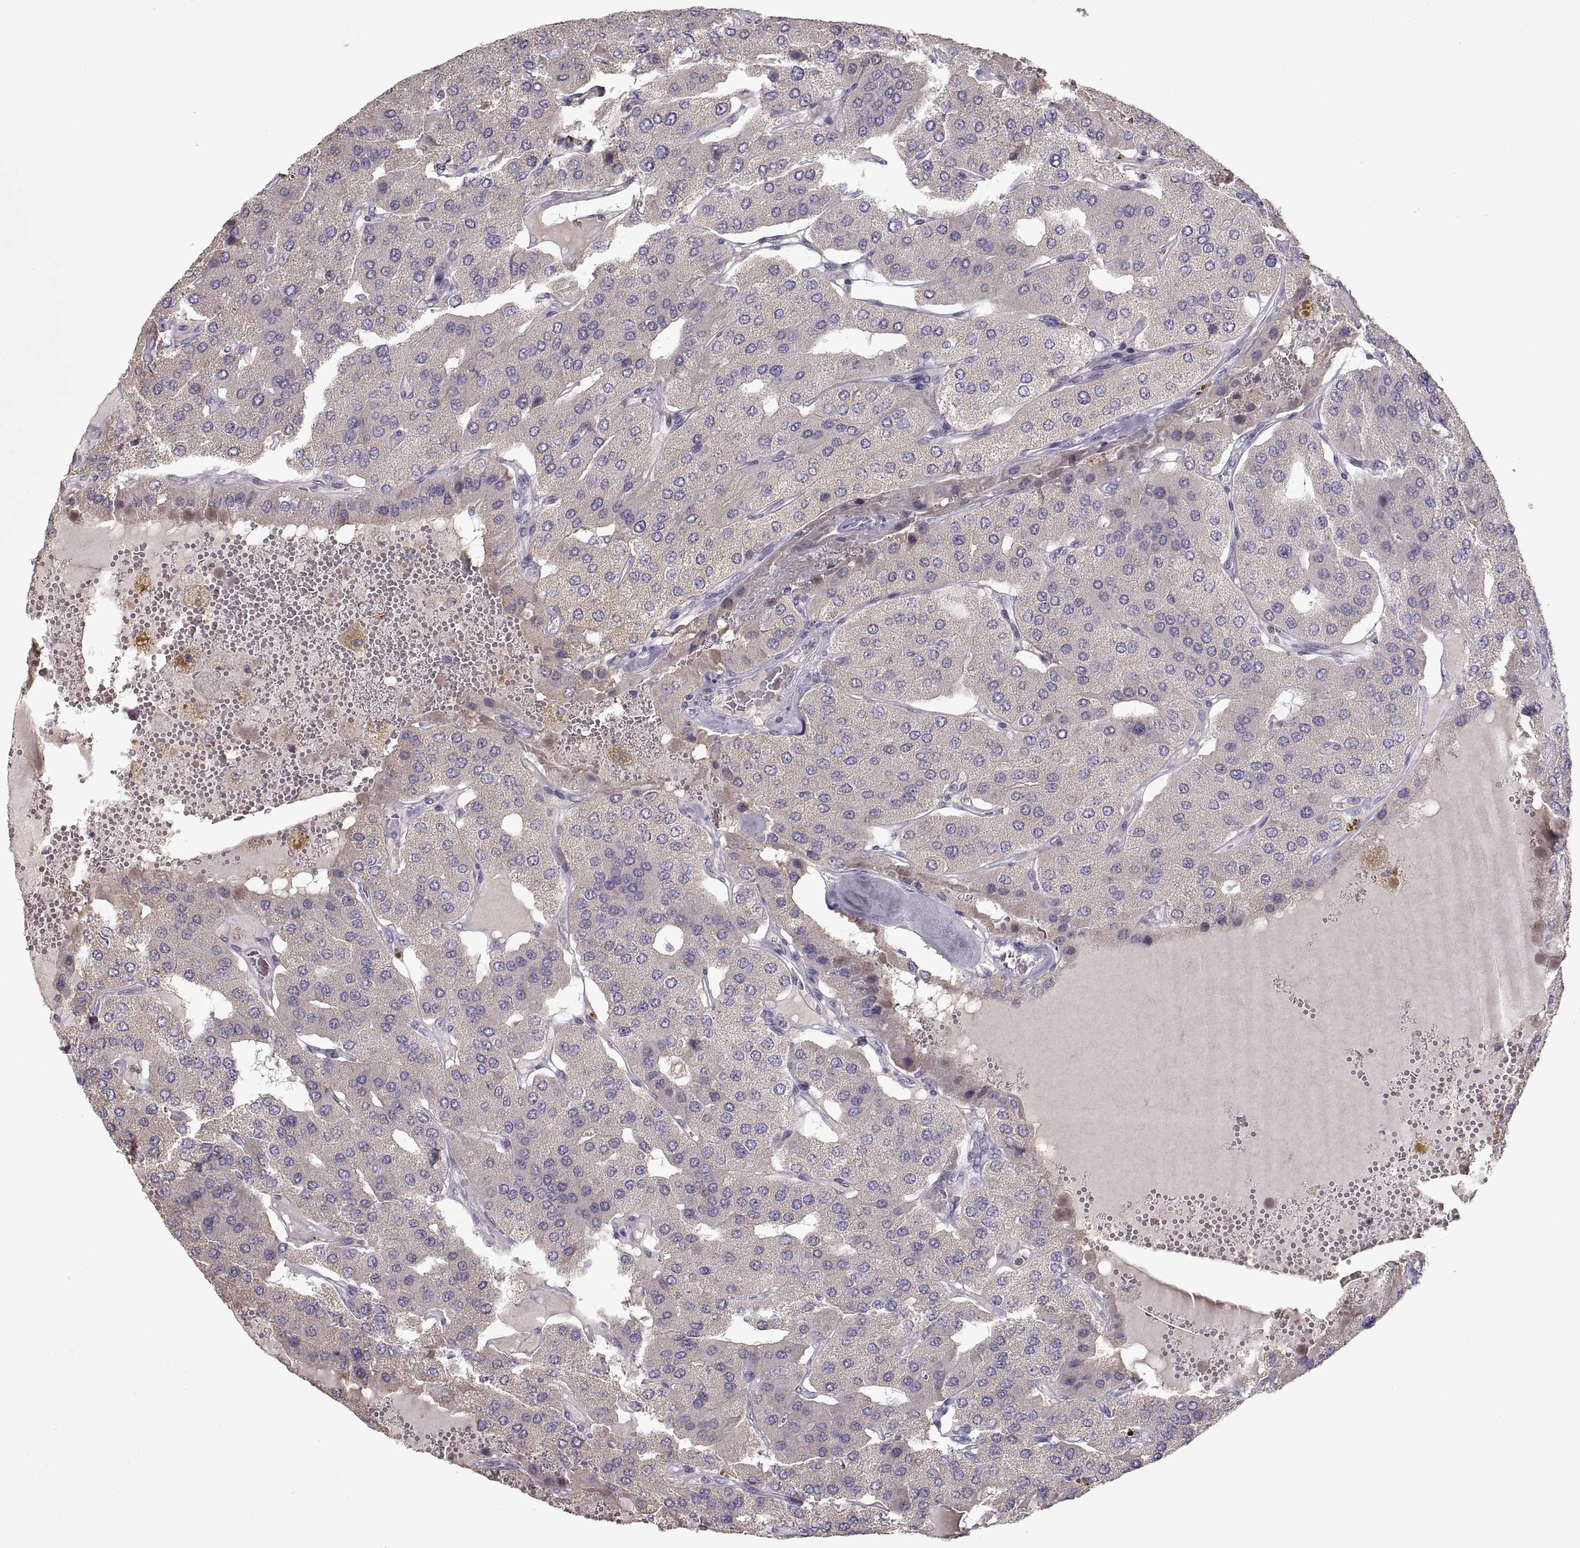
{"staining": {"intensity": "negative", "quantity": "none", "location": "none"}, "tissue": "parathyroid gland", "cell_type": "Glandular cells", "image_type": "normal", "snomed": [{"axis": "morphology", "description": "Normal tissue, NOS"}, {"axis": "morphology", "description": "Adenoma, NOS"}, {"axis": "topography", "description": "Parathyroid gland"}], "caption": "Immunohistochemical staining of unremarkable human parathyroid gland shows no significant expression in glandular cells. The staining is performed using DAB (3,3'-diaminobenzidine) brown chromogen with nuclei counter-stained in using hematoxylin.", "gene": "ADAM11", "patient": {"sex": "female", "age": 86}}